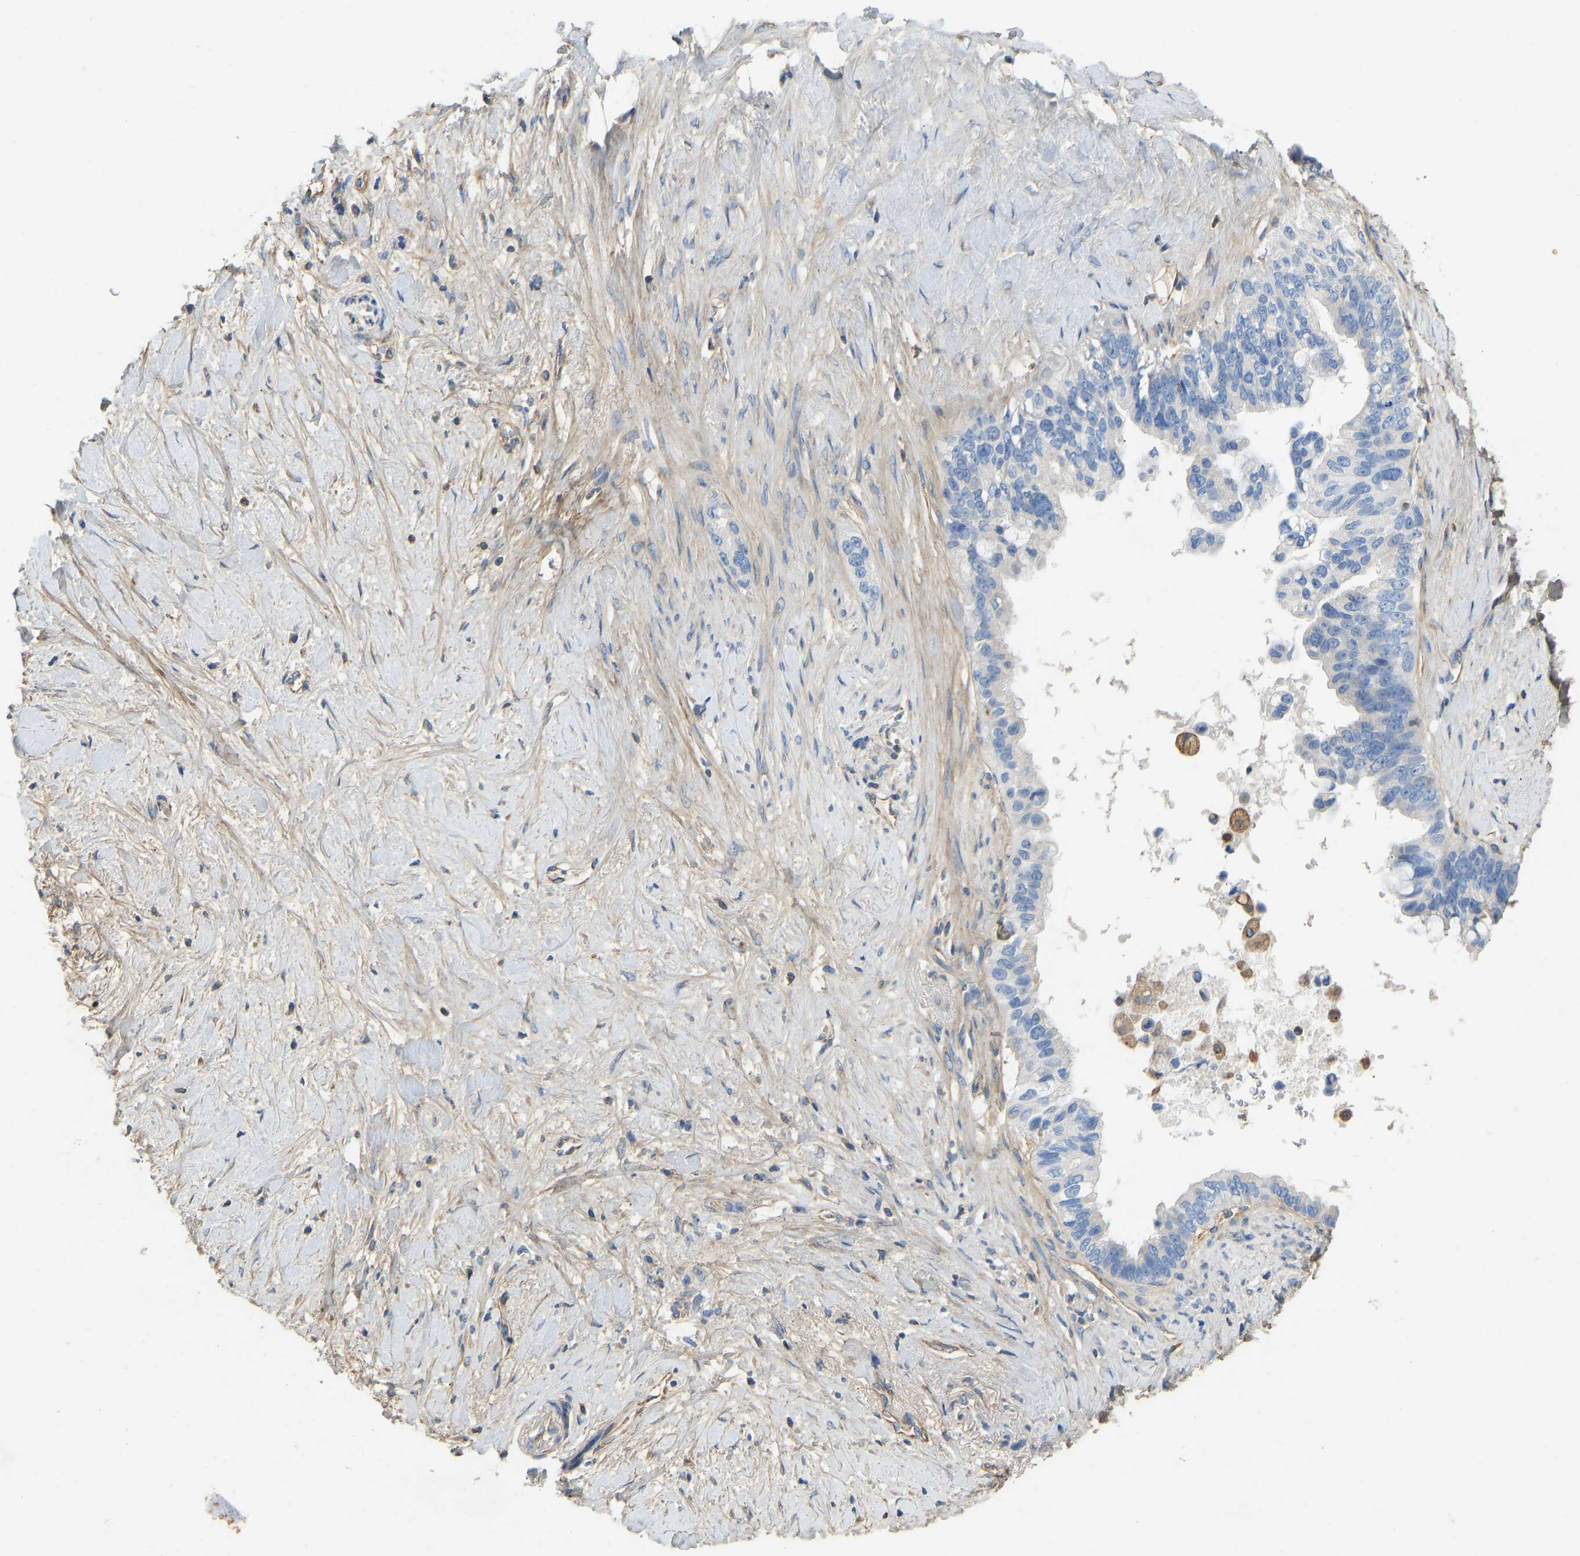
{"staining": {"intensity": "negative", "quantity": "none", "location": "none"}, "tissue": "pancreatic cancer", "cell_type": "Tumor cells", "image_type": "cancer", "snomed": [{"axis": "morphology", "description": "Adenocarcinoma, NOS"}, {"axis": "topography", "description": "Pancreas"}], "caption": "DAB (3,3'-diaminobenzidine) immunohistochemical staining of adenocarcinoma (pancreatic) reveals no significant staining in tumor cells. Nuclei are stained in blue.", "gene": "TECTA", "patient": {"sex": "female", "age": 56}}